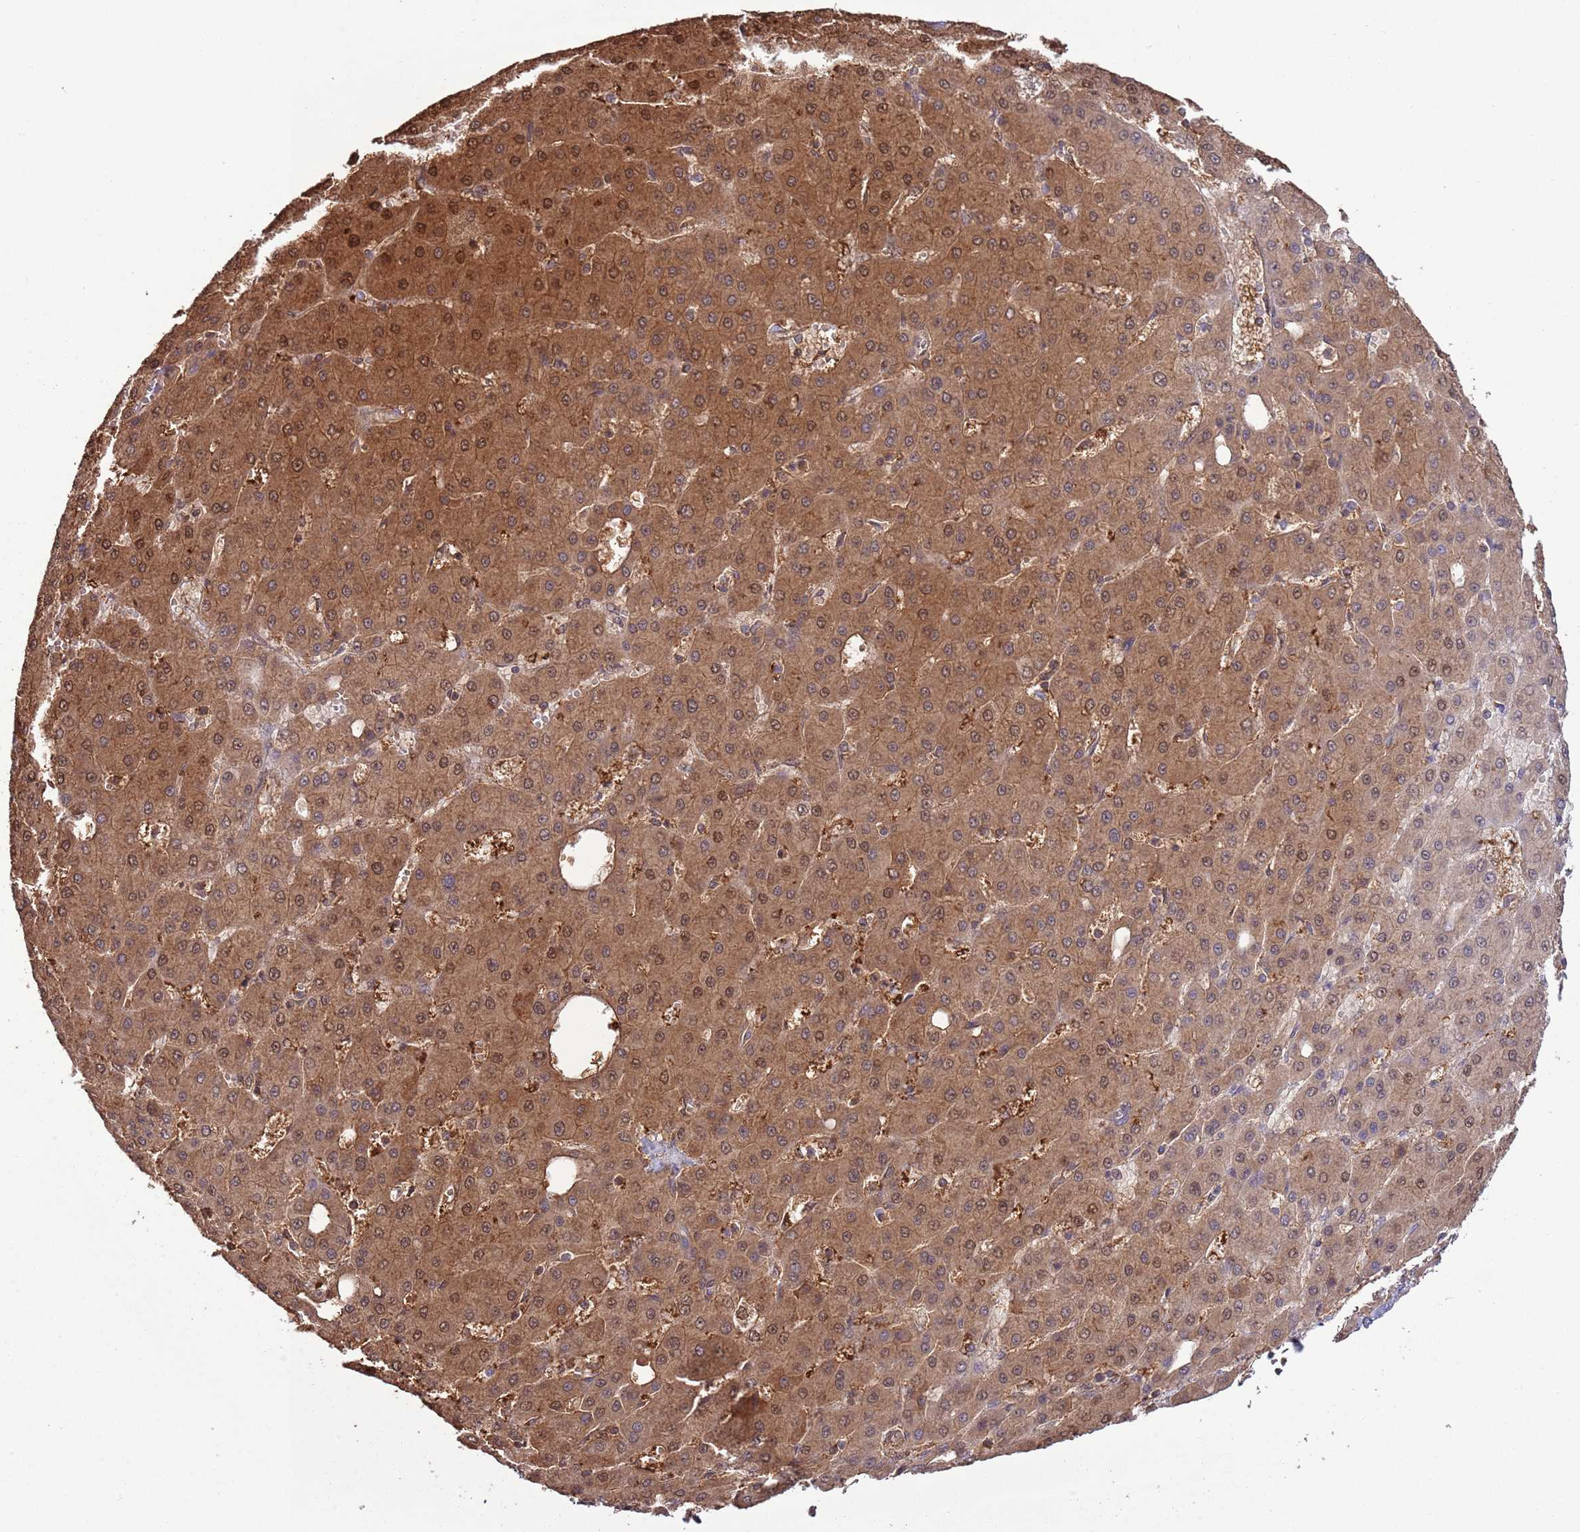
{"staining": {"intensity": "moderate", "quantity": ">75%", "location": "cytoplasmic/membranous,nuclear"}, "tissue": "liver cancer", "cell_type": "Tumor cells", "image_type": "cancer", "snomed": [{"axis": "morphology", "description": "Carcinoma, Hepatocellular, NOS"}, {"axis": "topography", "description": "Liver"}], "caption": "IHC (DAB (3,3'-diaminobenzidine)) staining of human liver hepatocellular carcinoma displays moderate cytoplasmic/membranous and nuclear protein expression in about >75% of tumor cells. The protein is shown in brown color, while the nuclei are stained blue.", "gene": "LPIN2", "patient": {"sex": "male", "age": 47}}